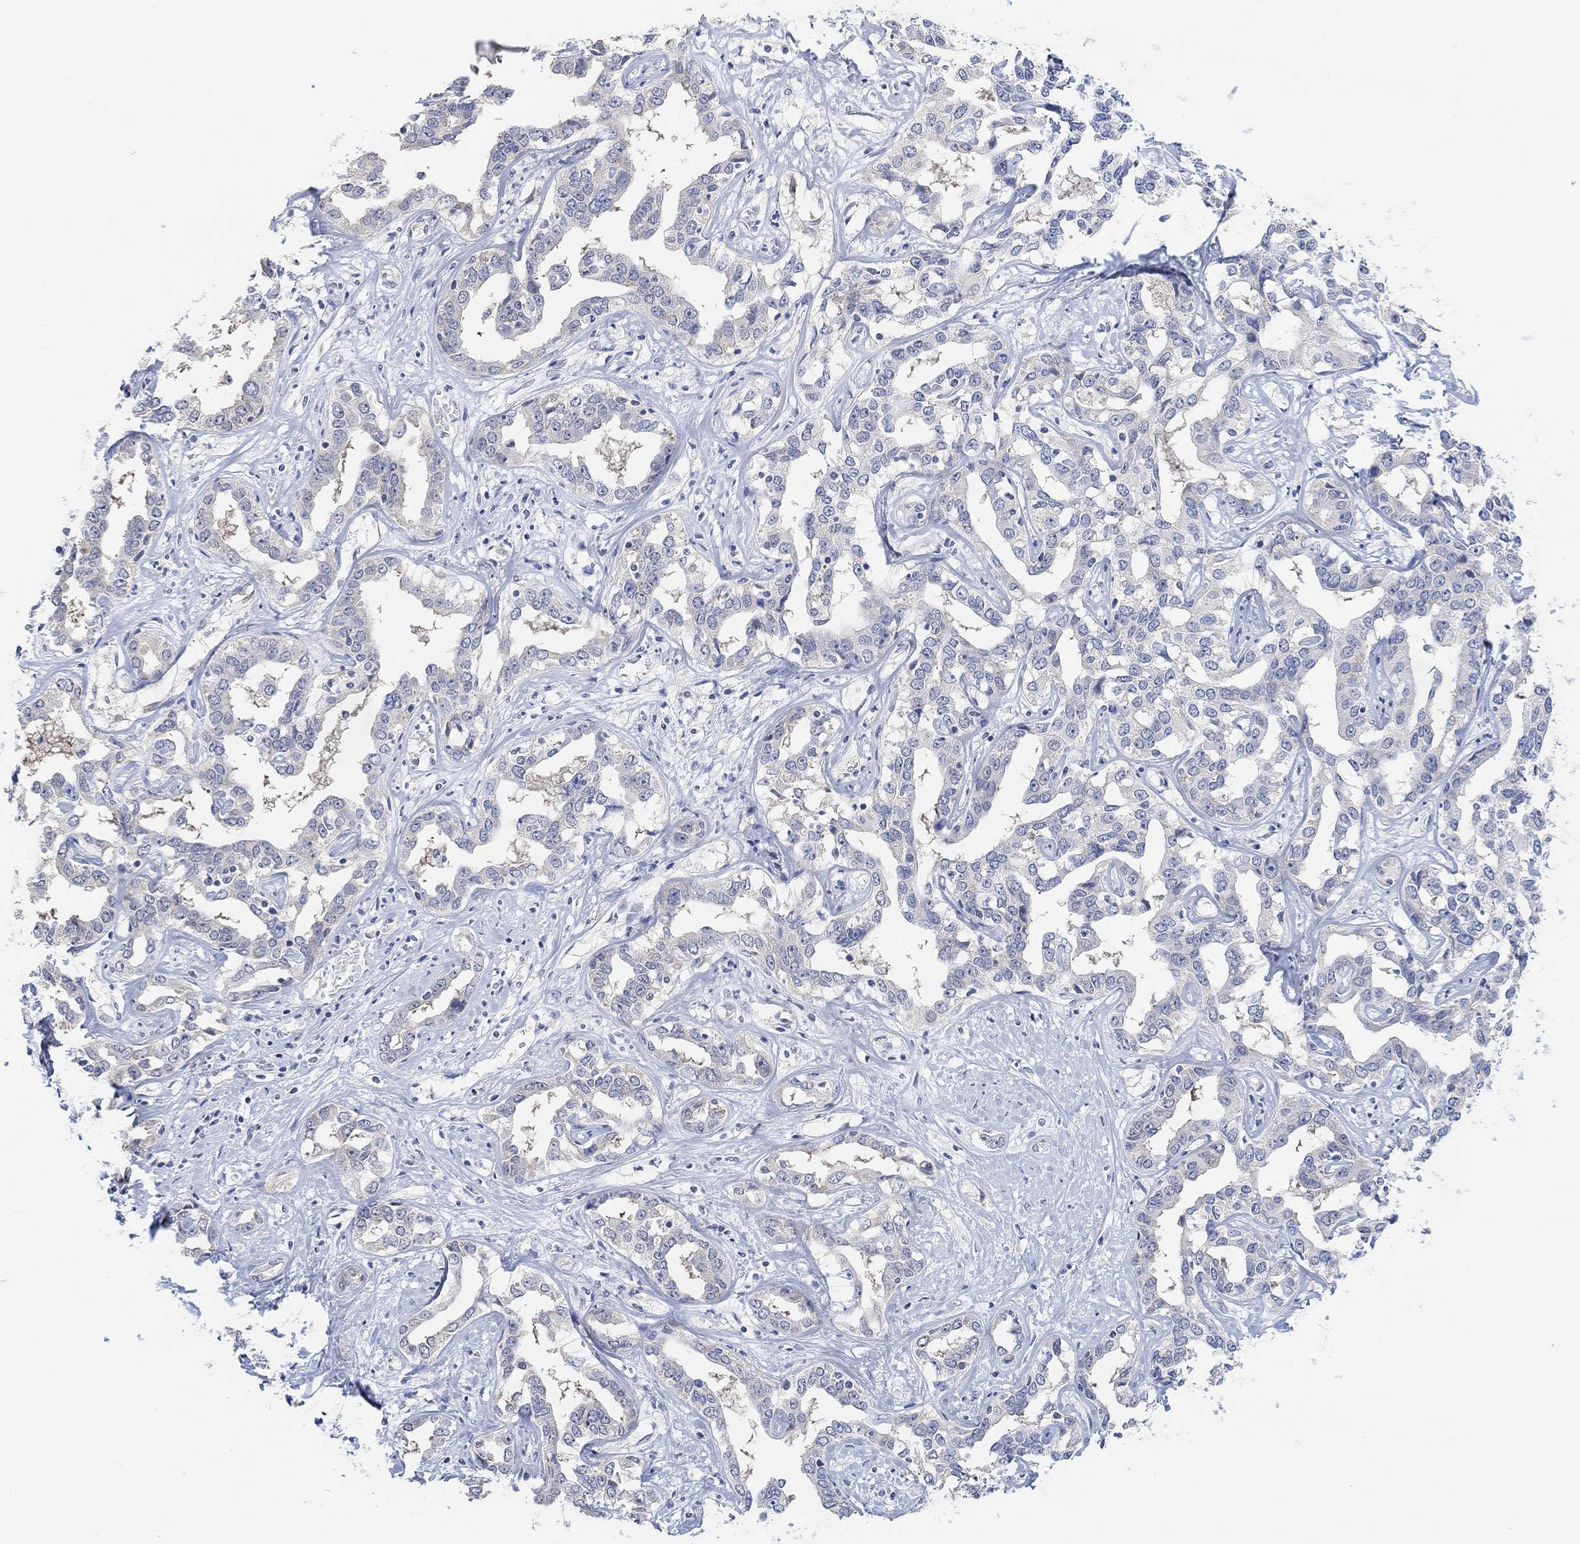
{"staining": {"intensity": "negative", "quantity": "none", "location": "none"}, "tissue": "liver cancer", "cell_type": "Tumor cells", "image_type": "cancer", "snomed": [{"axis": "morphology", "description": "Cholangiocarcinoma"}, {"axis": "topography", "description": "Liver"}], "caption": "This photomicrograph is of liver cancer (cholangiocarcinoma) stained with IHC to label a protein in brown with the nuclei are counter-stained blue. There is no positivity in tumor cells.", "gene": "MUC1", "patient": {"sex": "male", "age": 59}}